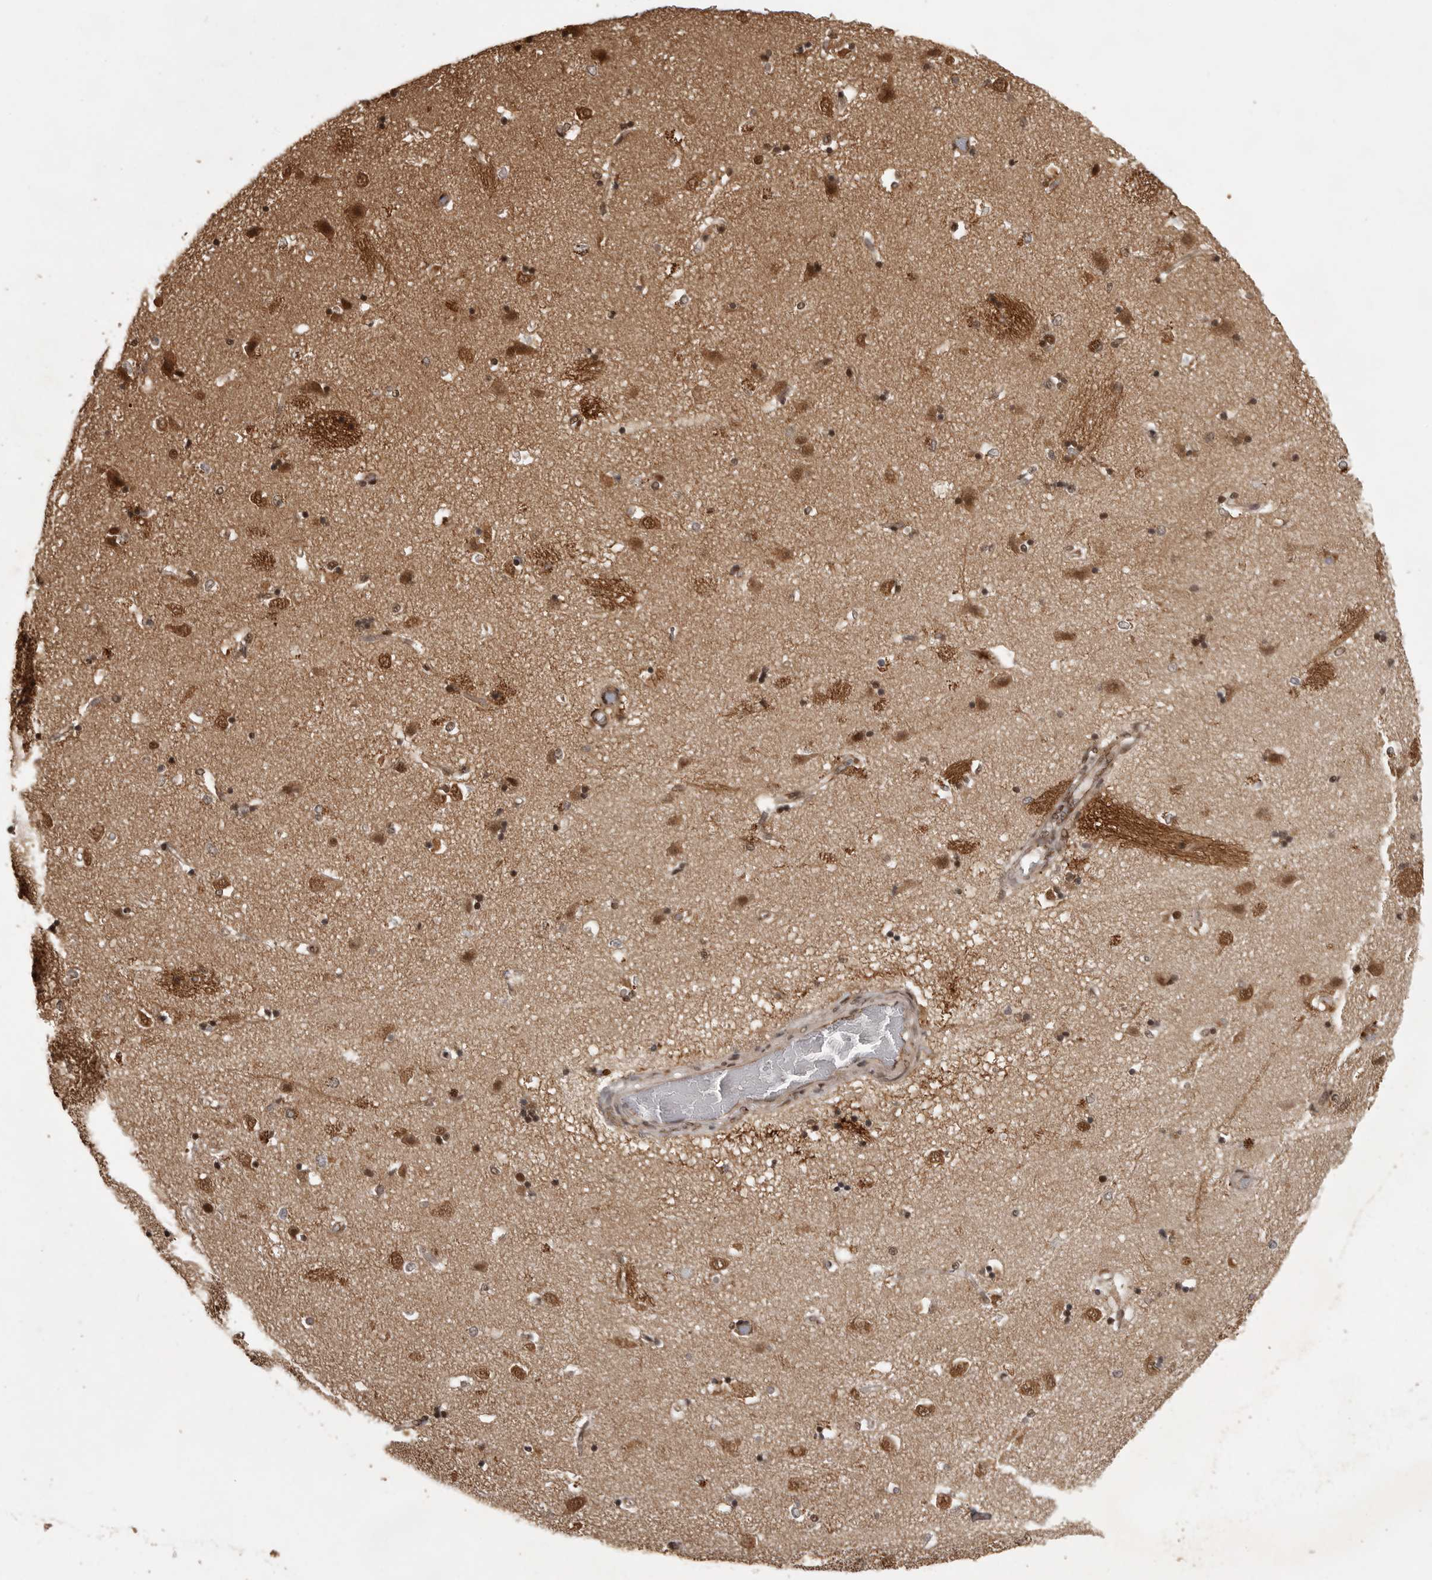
{"staining": {"intensity": "strong", "quantity": "25%-75%", "location": "nuclear"}, "tissue": "caudate", "cell_type": "Glial cells", "image_type": "normal", "snomed": [{"axis": "morphology", "description": "Normal tissue, NOS"}, {"axis": "topography", "description": "Lateral ventricle wall"}], "caption": "This is a histology image of IHC staining of normal caudate, which shows strong expression in the nuclear of glial cells.", "gene": "CBLL1", "patient": {"sex": "male", "age": 45}}